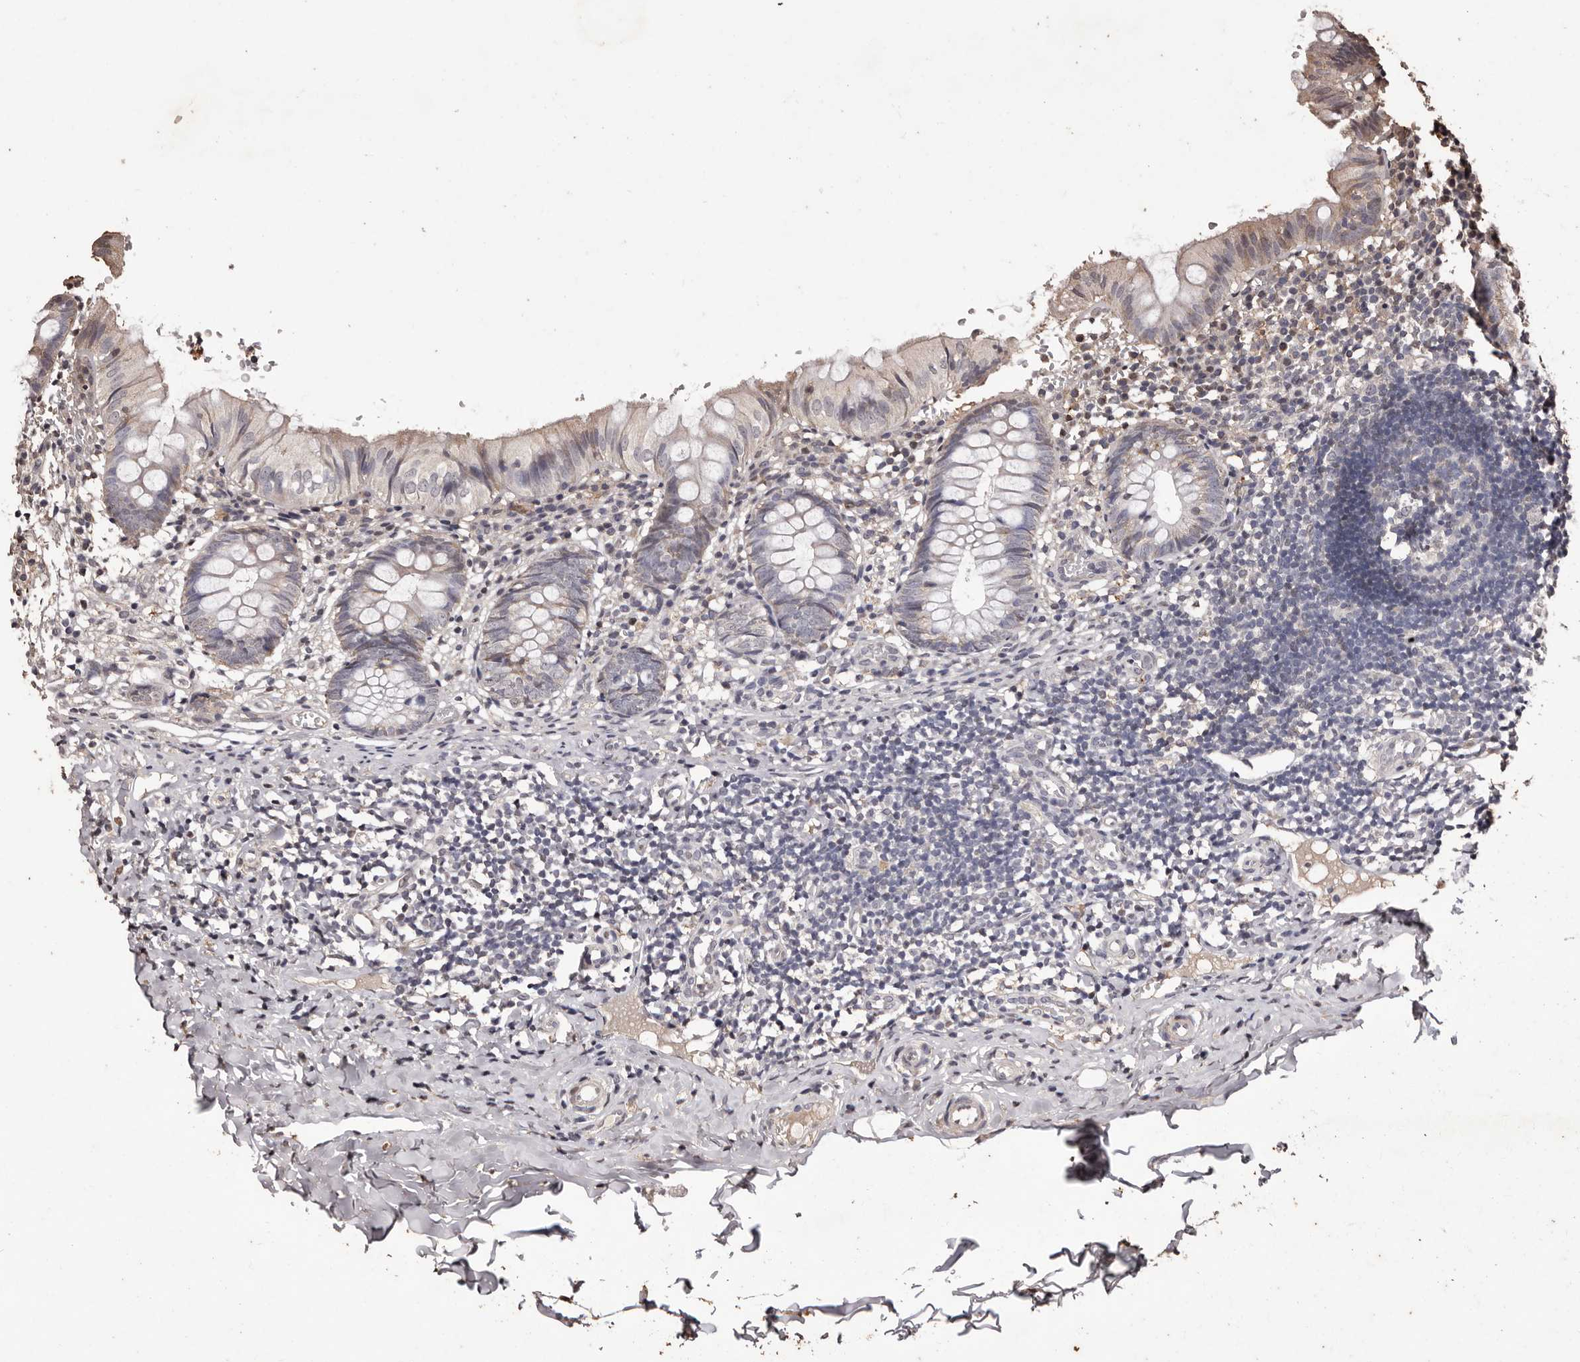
{"staining": {"intensity": "weak", "quantity": "25%-75%", "location": "cytoplasmic/membranous"}, "tissue": "appendix", "cell_type": "Glandular cells", "image_type": "normal", "snomed": [{"axis": "morphology", "description": "Normal tissue, NOS"}, {"axis": "topography", "description": "Appendix"}], "caption": "Immunohistochemical staining of benign appendix displays low levels of weak cytoplasmic/membranous positivity in approximately 25%-75% of glandular cells.", "gene": "NAV1", "patient": {"sex": "male", "age": 8}}